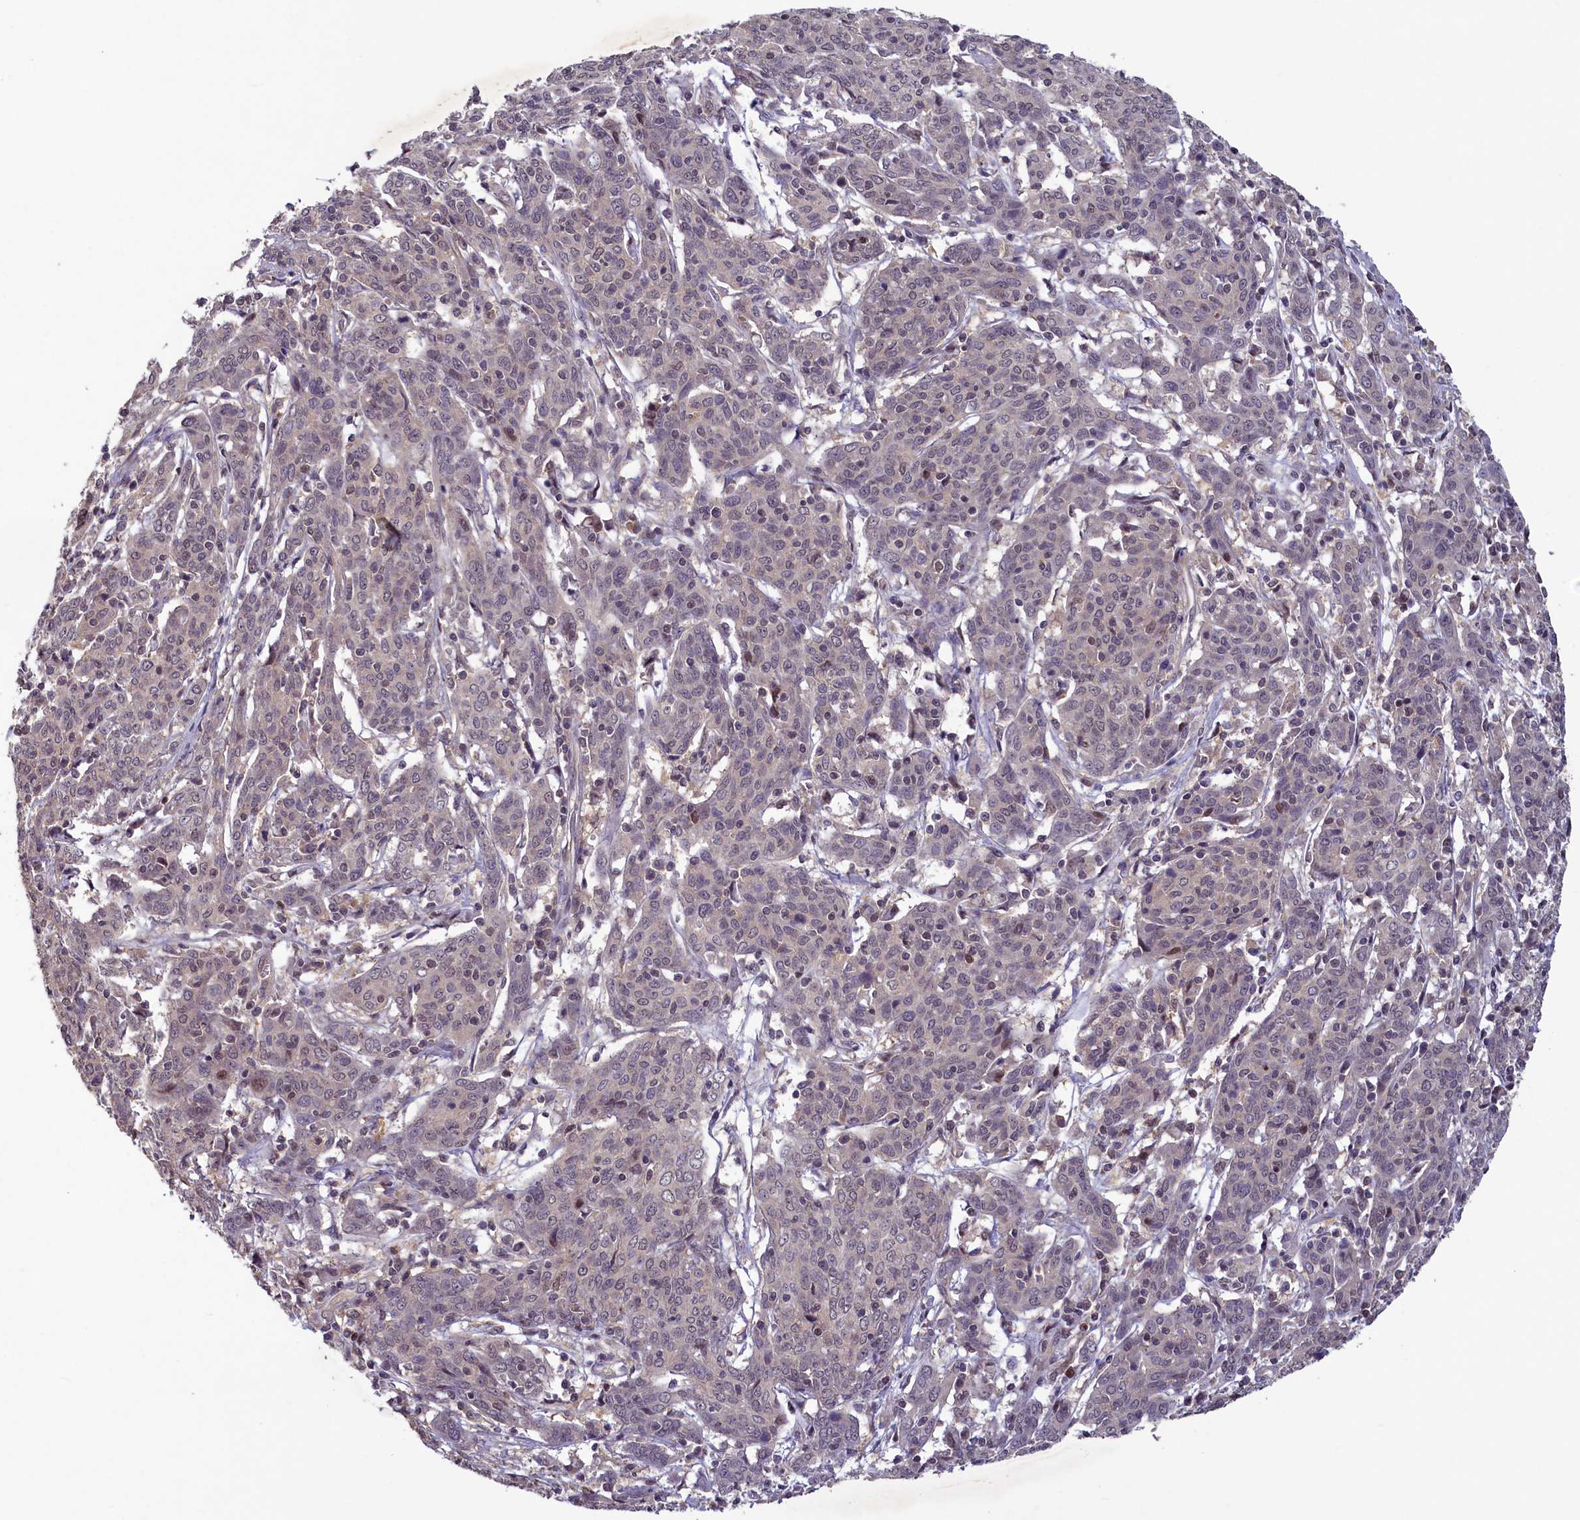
{"staining": {"intensity": "weak", "quantity": "<25%", "location": "nuclear"}, "tissue": "cervical cancer", "cell_type": "Tumor cells", "image_type": "cancer", "snomed": [{"axis": "morphology", "description": "Squamous cell carcinoma, NOS"}, {"axis": "topography", "description": "Cervix"}], "caption": "Micrograph shows no significant protein positivity in tumor cells of cervical cancer (squamous cell carcinoma).", "gene": "NUBP1", "patient": {"sex": "female", "age": 67}}